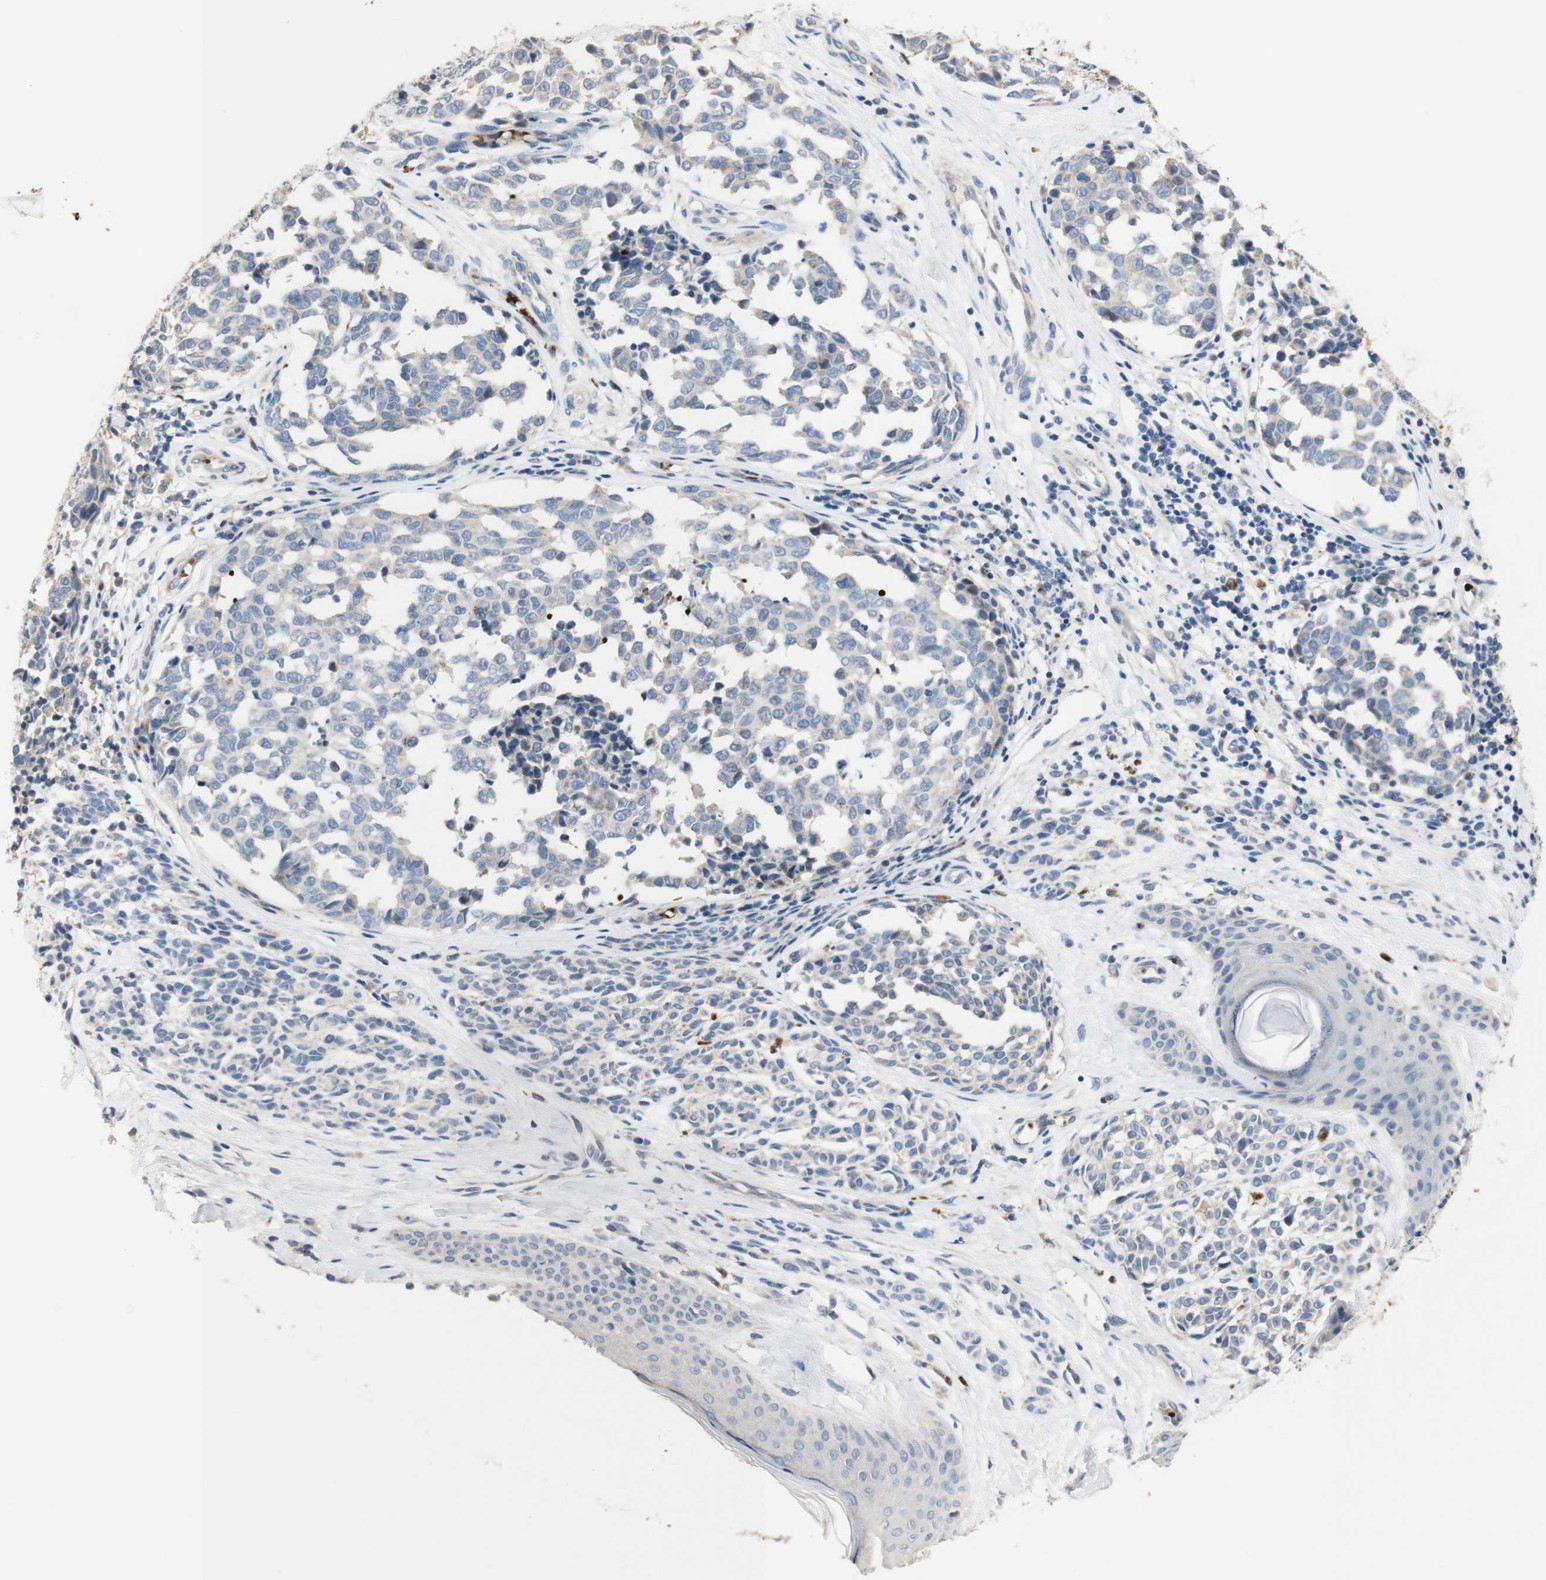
{"staining": {"intensity": "negative", "quantity": "none", "location": "none"}, "tissue": "melanoma", "cell_type": "Tumor cells", "image_type": "cancer", "snomed": [{"axis": "morphology", "description": "Malignant melanoma, NOS"}, {"axis": "topography", "description": "Skin"}], "caption": "This is an immunohistochemistry (IHC) photomicrograph of human malignant melanoma. There is no expression in tumor cells.", "gene": "CDON", "patient": {"sex": "female", "age": 64}}